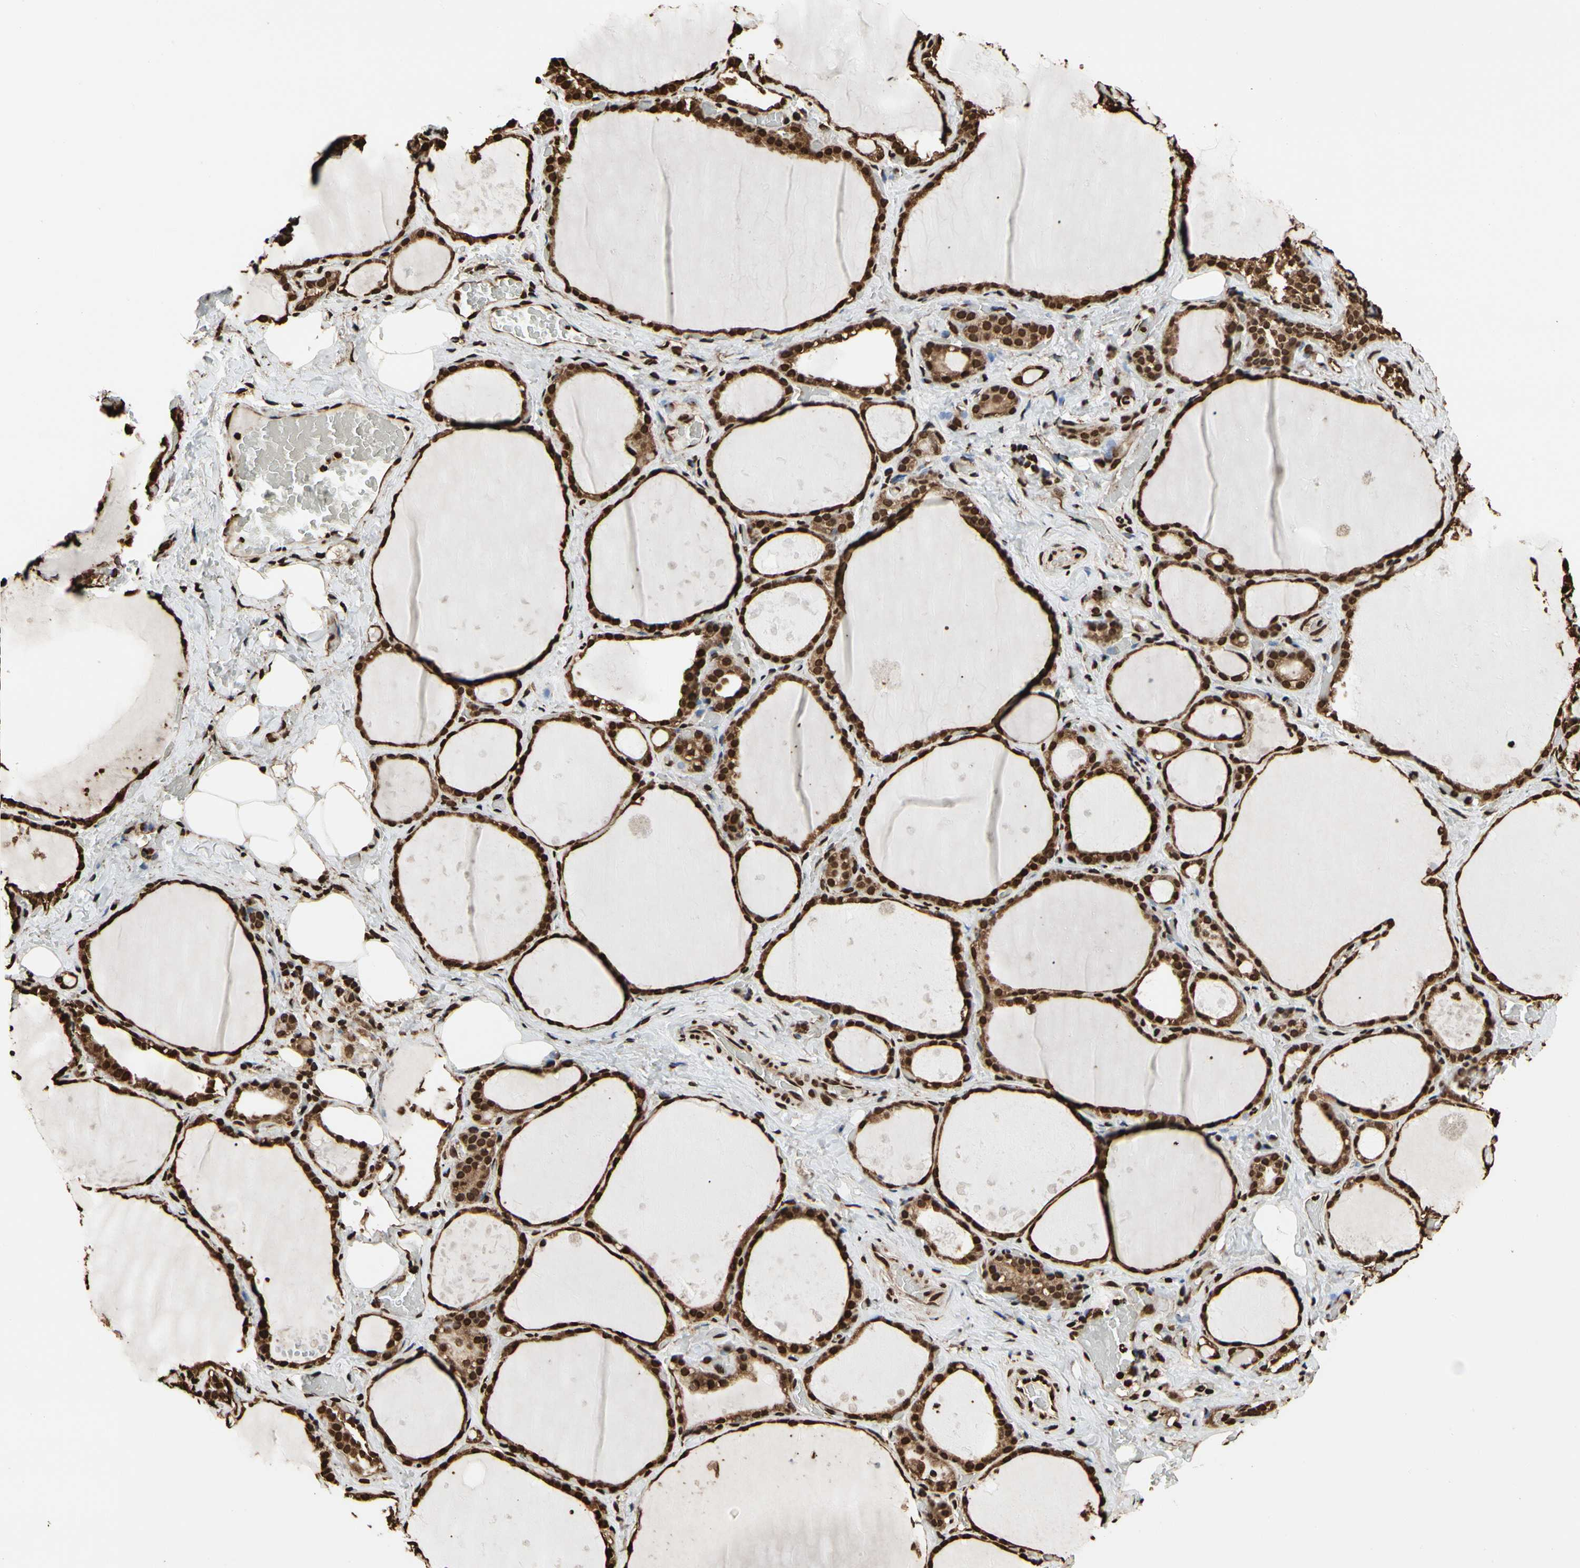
{"staining": {"intensity": "strong", "quantity": ">75%", "location": "cytoplasmic/membranous,nuclear"}, "tissue": "thyroid gland", "cell_type": "Glandular cells", "image_type": "normal", "snomed": [{"axis": "morphology", "description": "Normal tissue, NOS"}, {"axis": "topography", "description": "Thyroid gland"}], "caption": "DAB immunohistochemical staining of benign thyroid gland exhibits strong cytoplasmic/membranous,nuclear protein positivity in approximately >75% of glandular cells. Using DAB (3,3'-diaminobenzidine) (brown) and hematoxylin (blue) stains, captured at high magnification using brightfield microscopy.", "gene": "HNRNPK", "patient": {"sex": "male", "age": 61}}